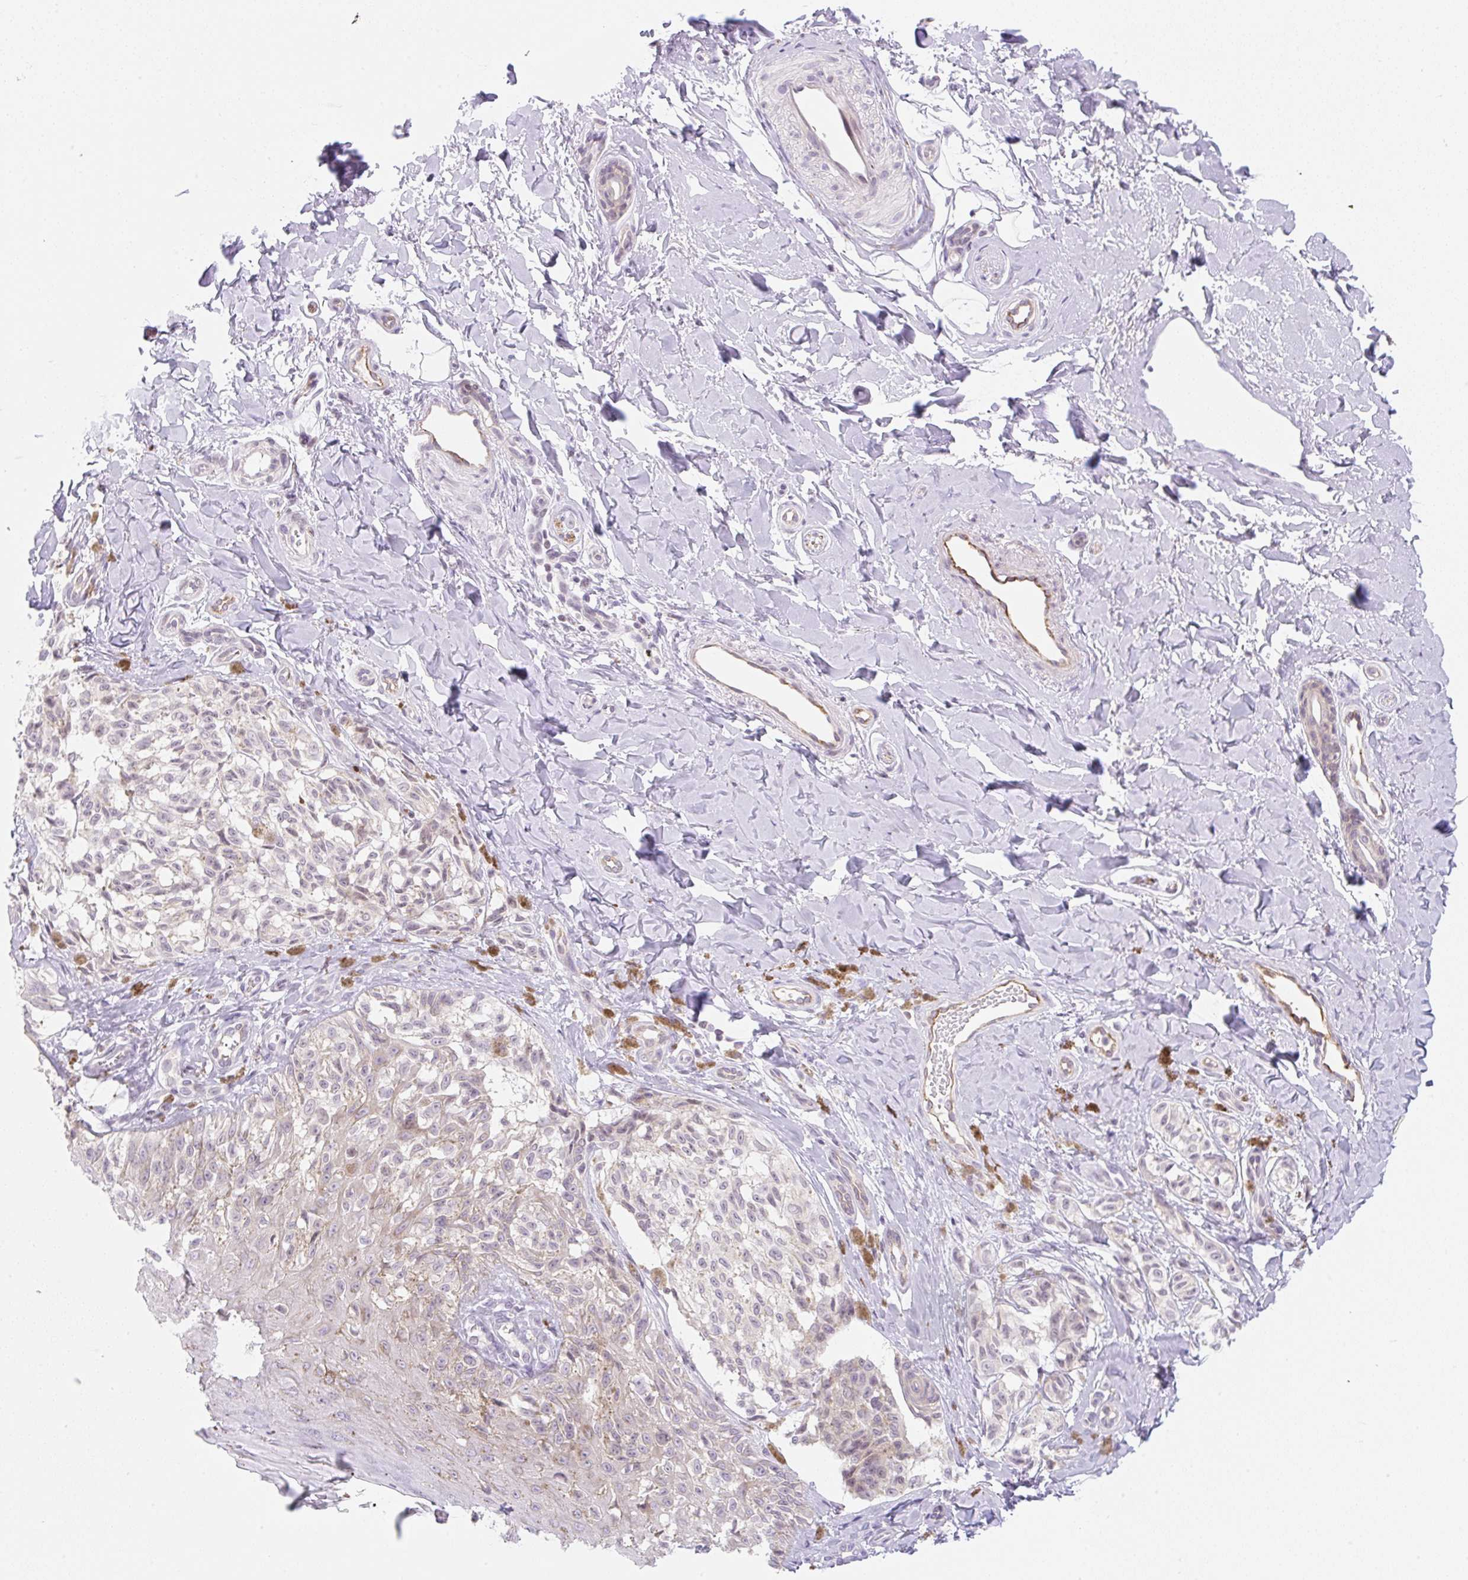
{"staining": {"intensity": "negative", "quantity": "none", "location": "none"}, "tissue": "melanoma", "cell_type": "Tumor cells", "image_type": "cancer", "snomed": [{"axis": "morphology", "description": "Malignant melanoma, NOS"}, {"axis": "topography", "description": "Skin"}], "caption": "Tumor cells show no significant protein staining in malignant melanoma. The staining is performed using DAB brown chromogen with nuclei counter-stained in using hematoxylin.", "gene": "CASKIN1", "patient": {"sex": "female", "age": 65}}